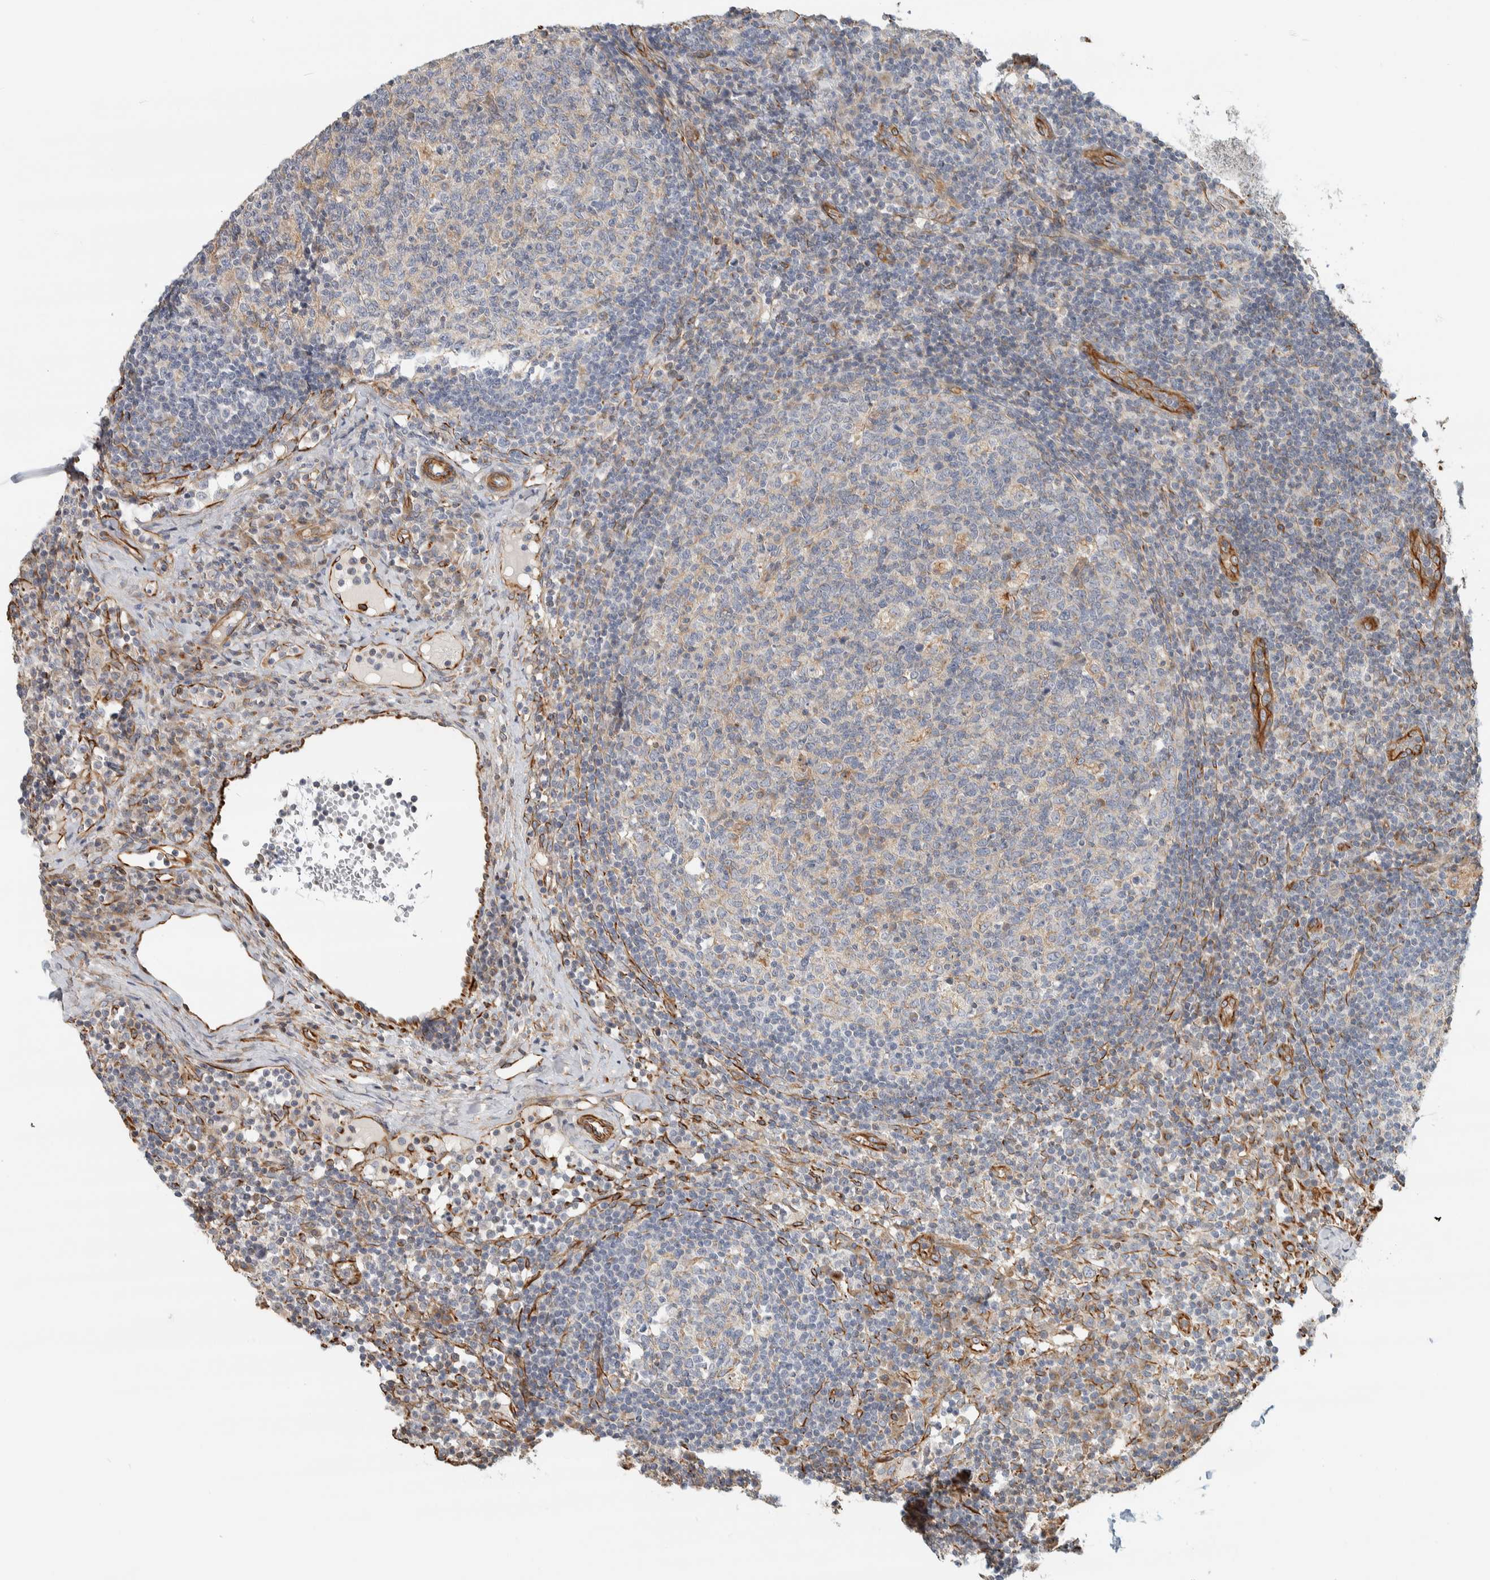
{"staining": {"intensity": "weak", "quantity": "<25%", "location": "cytoplasmic/membranous"}, "tissue": "lymph node", "cell_type": "Germinal center cells", "image_type": "normal", "snomed": [{"axis": "morphology", "description": "Normal tissue, NOS"}, {"axis": "morphology", "description": "Inflammation, NOS"}, {"axis": "topography", "description": "Lymph node"}], "caption": "A photomicrograph of lymph node stained for a protein reveals no brown staining in germinal center cells.", "gene": "CDR2", "patient": {"sex": "male", "age": 55}}